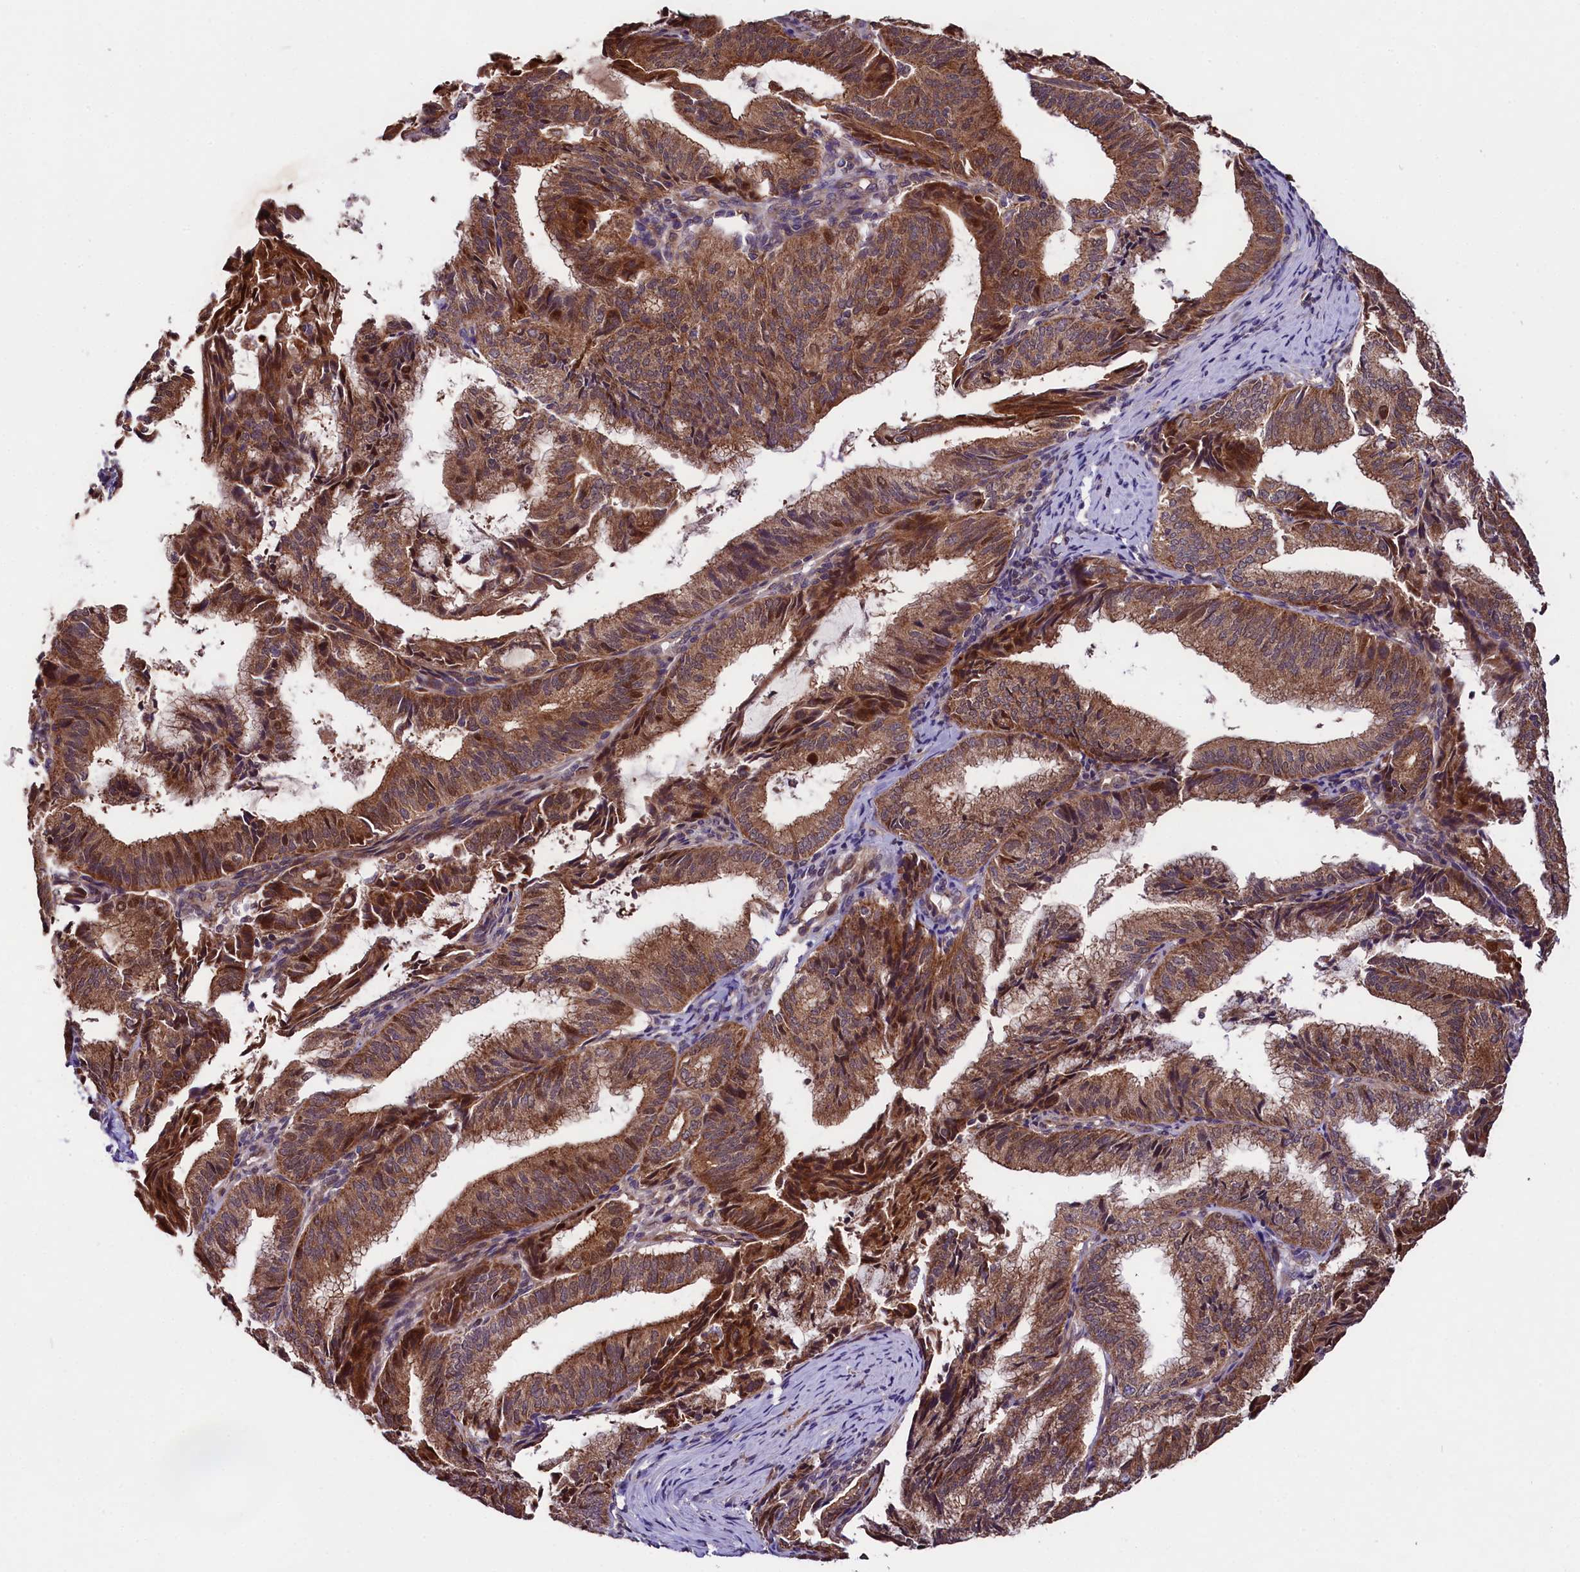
{"staining": {"intensity": "strong", "quantity": ">75%", "location": "cytoplasmic/membranous,nuclear"}, "tissue": "endometrial cancer", "cell_type": "Tumor cells", "image_type": "cancer", "snomed": [{"axis": "morphology", "description": "Adenocarcinoma, NOS"}, {"axis": "topography", "description": "Endometrium"}], "caption": "Human endometrial cancer stained with a protein marker displays strong staining in tumor cells.", "gene": "DOHH", "patient": {"sex": "female", "age": 49}}